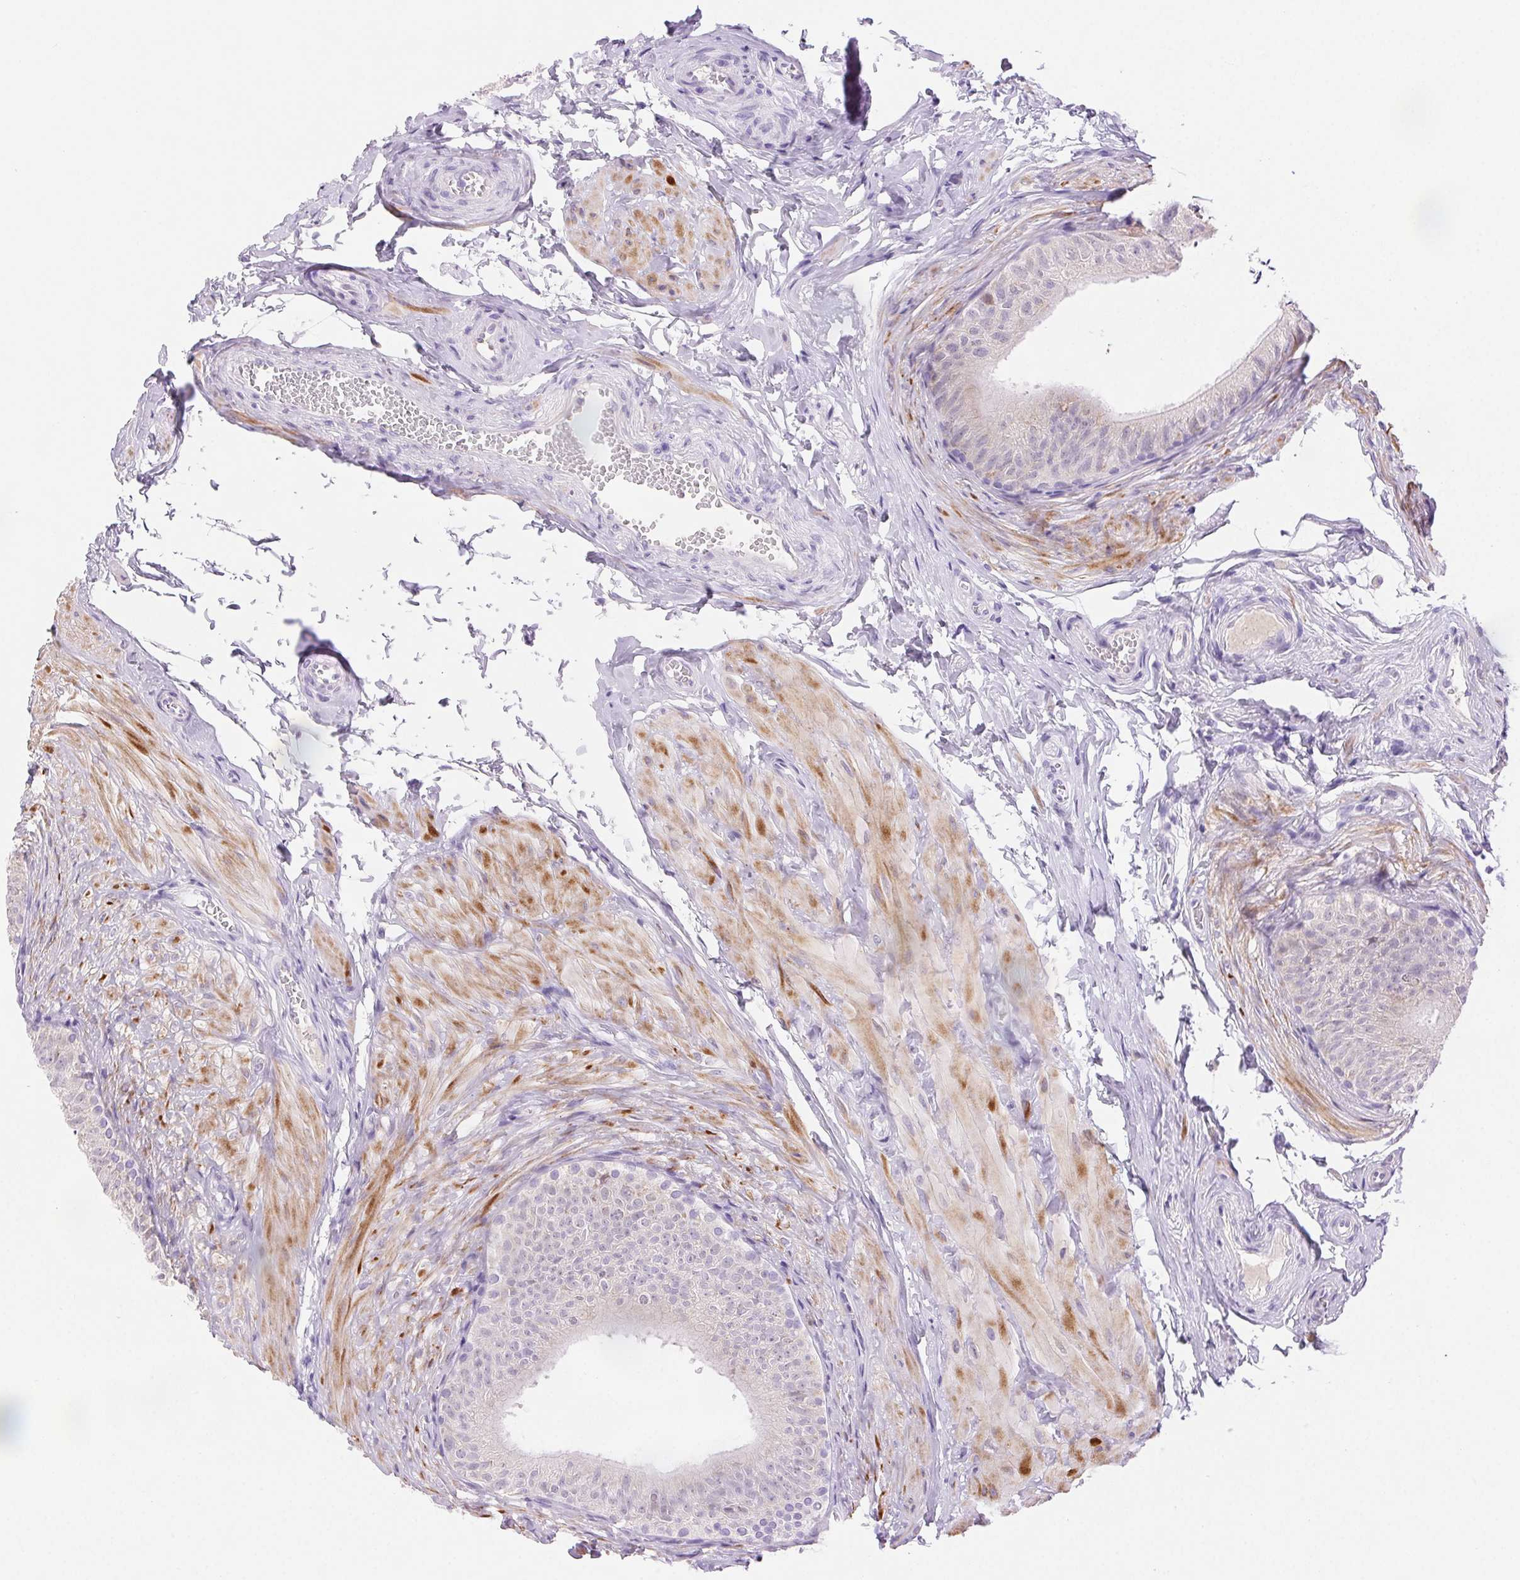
{"staining": {"intensity": "moderate", "quantity": "<25%", "location": "cytoplasmic/membranous"}, "tissue": "epididymis", "cell_type": "Glandular cells", "image_type": "normal", "snomed": [{"axis": "morphology", "description": "Normal tissue, NOS"}, {"axis": "topography", "description": "Epididymis, spermatic cord, NOS"}, {"axis": "topography", "description": "Epididymis"}, {"axis": "topography", "description": "Peripheral nerve tissue"}], "caption": "This photomicrograph reveals IHC staining of unremarkable epididymis, with low moderate cytoplasmic/membranous expression in approximately <25% of glandular cells.", "gene": "ARHGAP11B", "patient": {"sex": "male", "age": 29}}